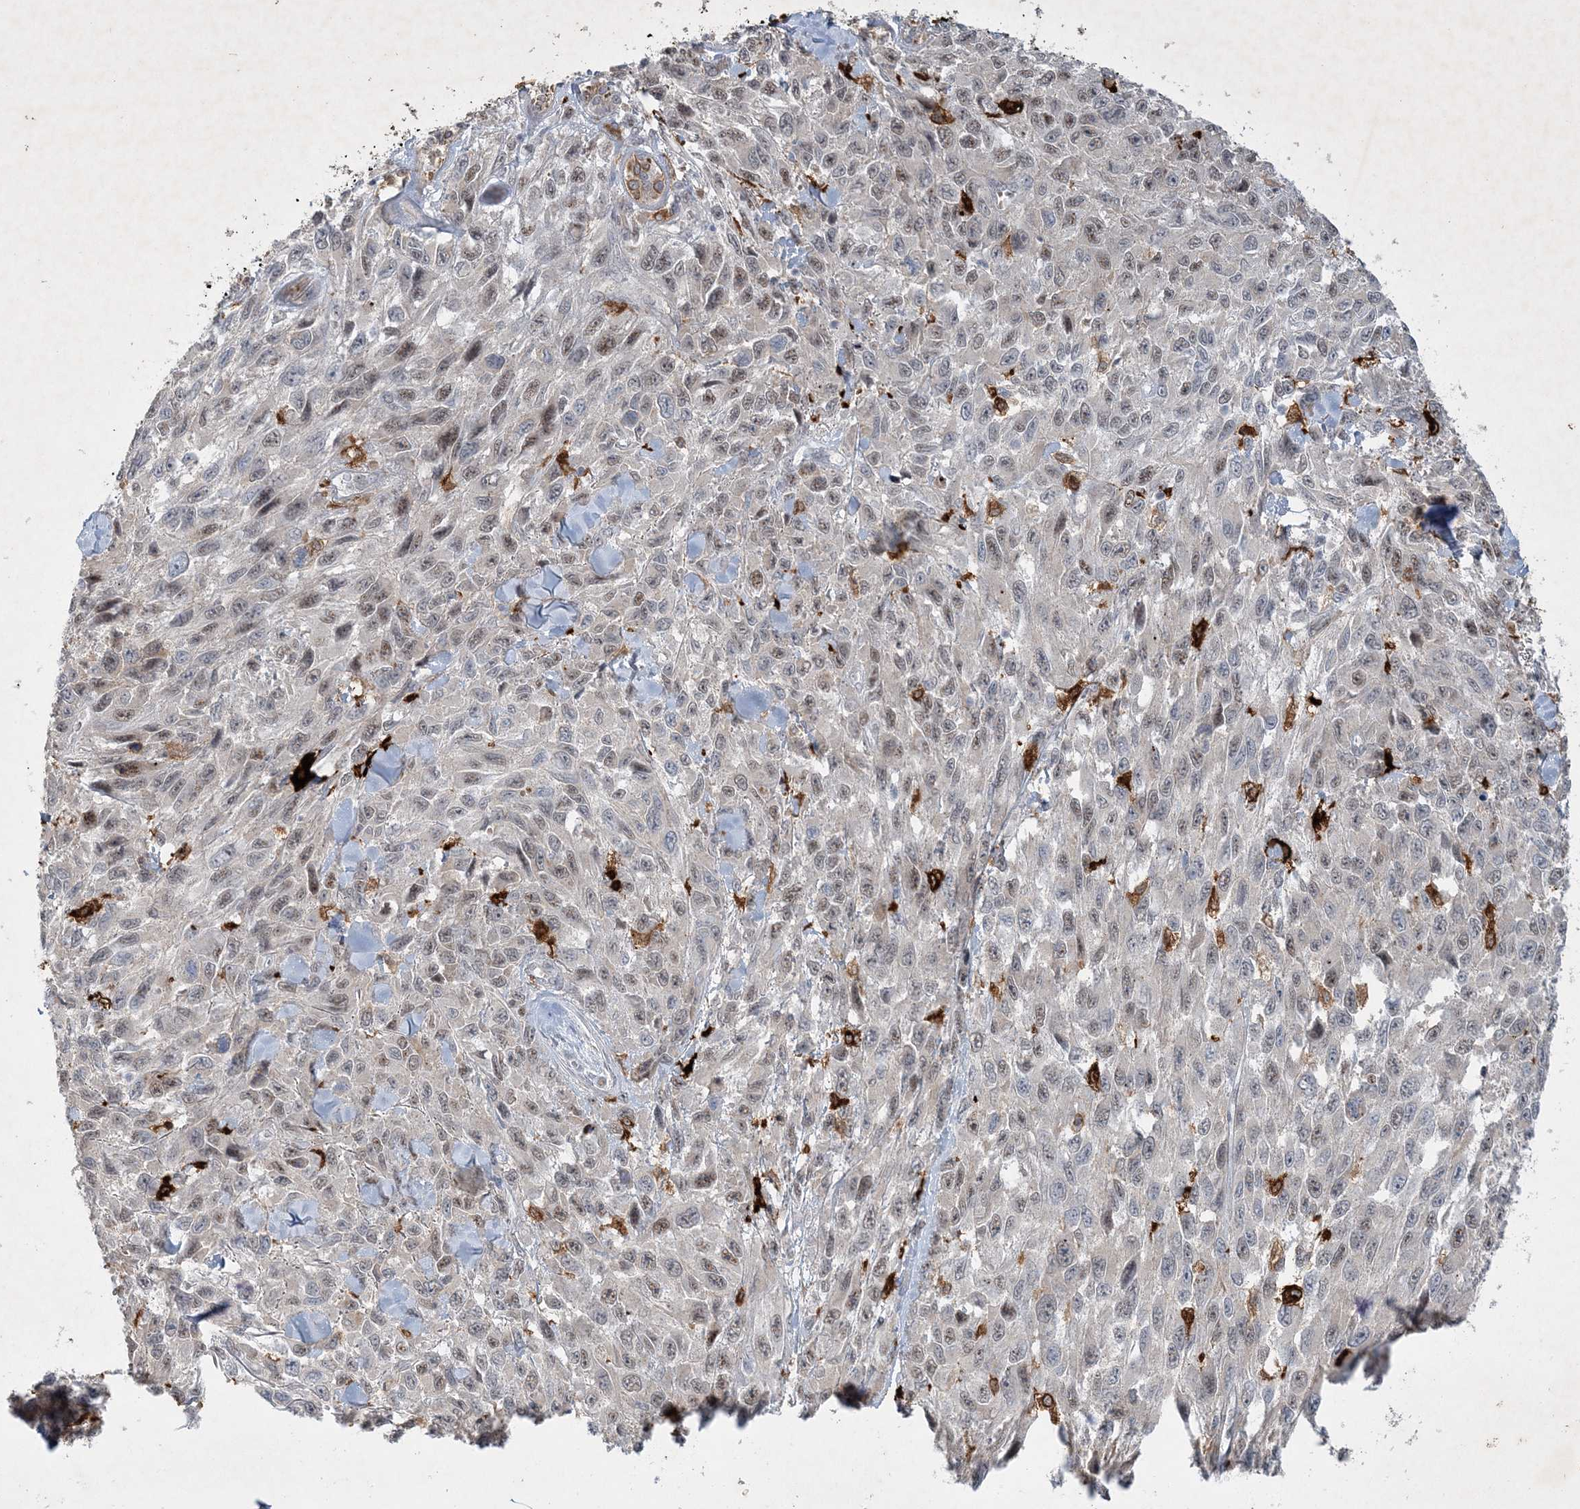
{"staining": {"intensity": "weak", "quantity": ">75%", "location": "nuclear"}, "tissue": "melanoma", "cell_type": "Tumor cells", "image_type": "cancer", "snomed": [{"axis": "morphology", "description": "Malignant melanoma, NOS"}, {"axis": "topography", "description": "Skin"}], "caption": "Weak nuclear positivity is seen in about >75% of tumor cells in malignant melanoma.", "gene": "THG1L", "patient": {"sex": "female", "age": 96}}